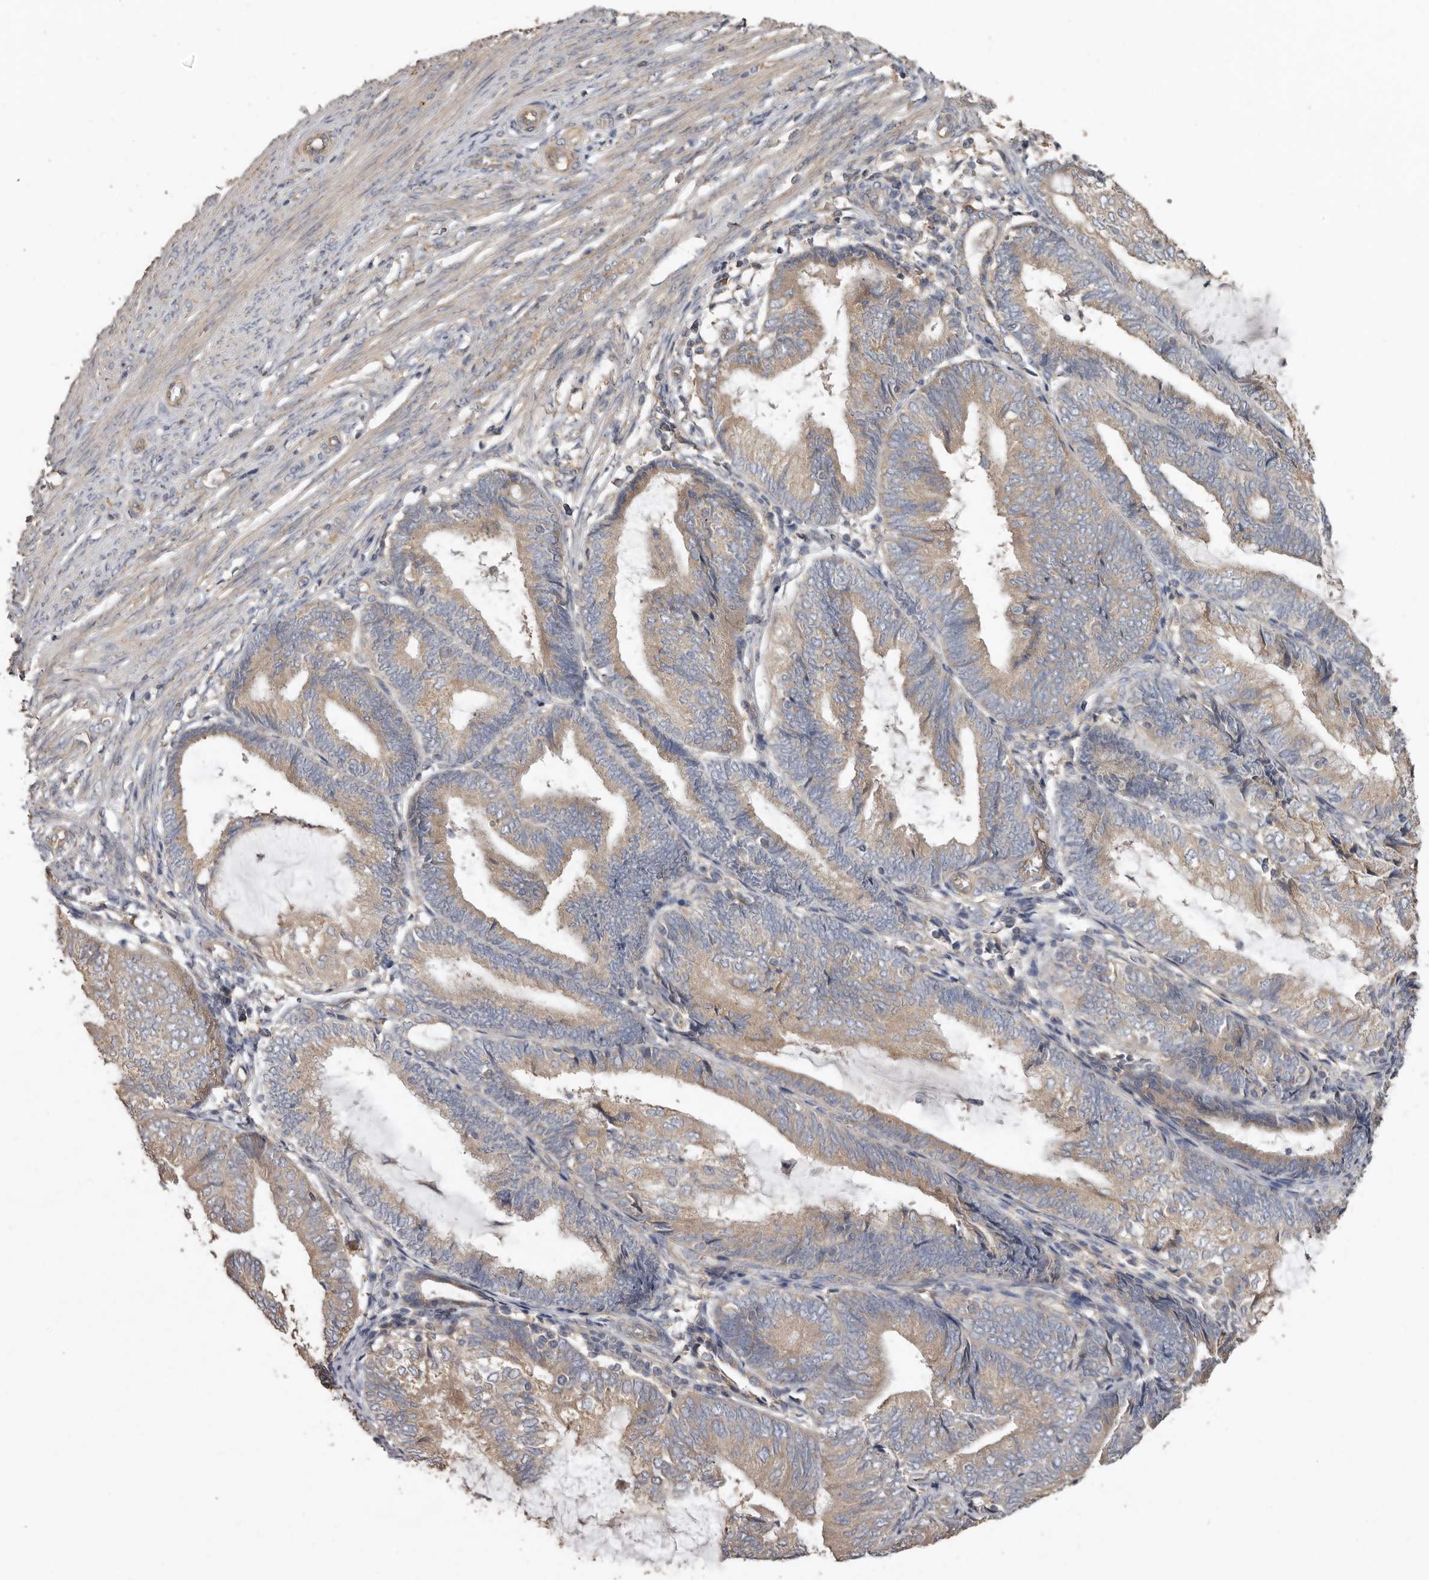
{"staining": {"intensity": "weak", "quantity": ">75%", "location": "cytoplasmic/membranous"}, "tissue": "endometrial cancer", "cell_type": "Tumor cells", "image_type": "cancer", "snomed": [{"axis": "morphology", "description": "Adenocarcinoma, NOS"}, {"axis": "topography", "description": "Endometrium"}], "caption": "The immunohistochemical stain highlights weak cytoplasmic/membranous expression in tumor cells of endometrial cancer (adenocarcinoma) tissue.", "gene": "FLCN", "patient": {"sex": "female", "age": 81}}